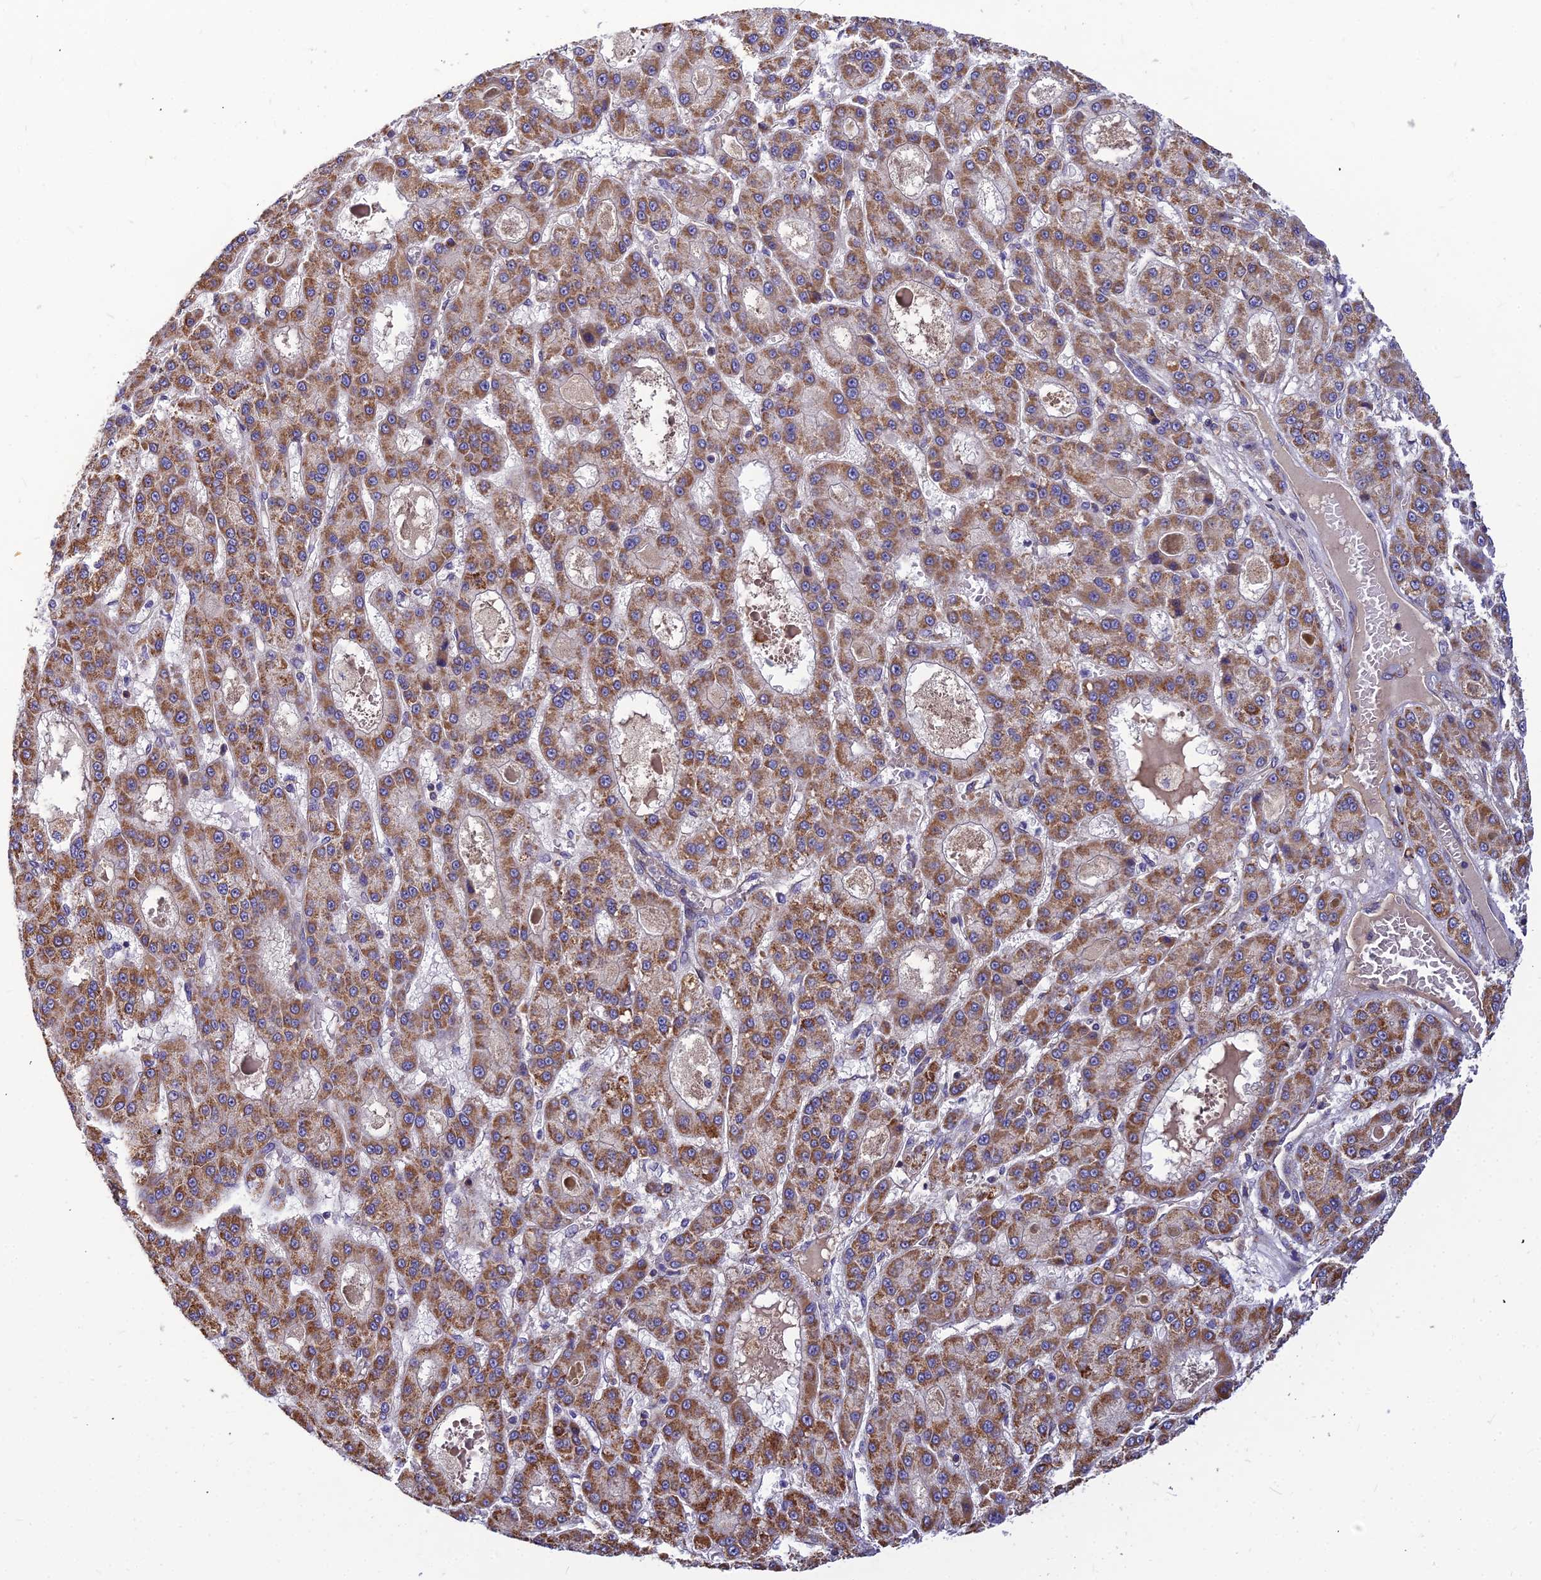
{"staining": {"intensity": "moderate", "quantity": ">75%", "location": "cytoplasmic/membranous"}, "tissue": "liver cancer", "cell_type": "Tumor cells", "image_type": "cancer", "snomed": [{"axis": "morphology", "description": "Carcinoma, Hepatocellular, NOS"}, {"axis": "topography", "description": "Liver"}], "caption": "Protein expression analysis of human liver cancer (hepatocellular carcinoma) reveals moderate cytoplasmic/membranous staining in approximately >75% of tumor cells. (Stains: DAB (3,3'-diaminobenzidine) in brown, nuclei in blue, Microscopy: brightfield microscopy at high magnification).", "gene": "ASPHD1", "patient": {"sex": "male", "age": 70}}